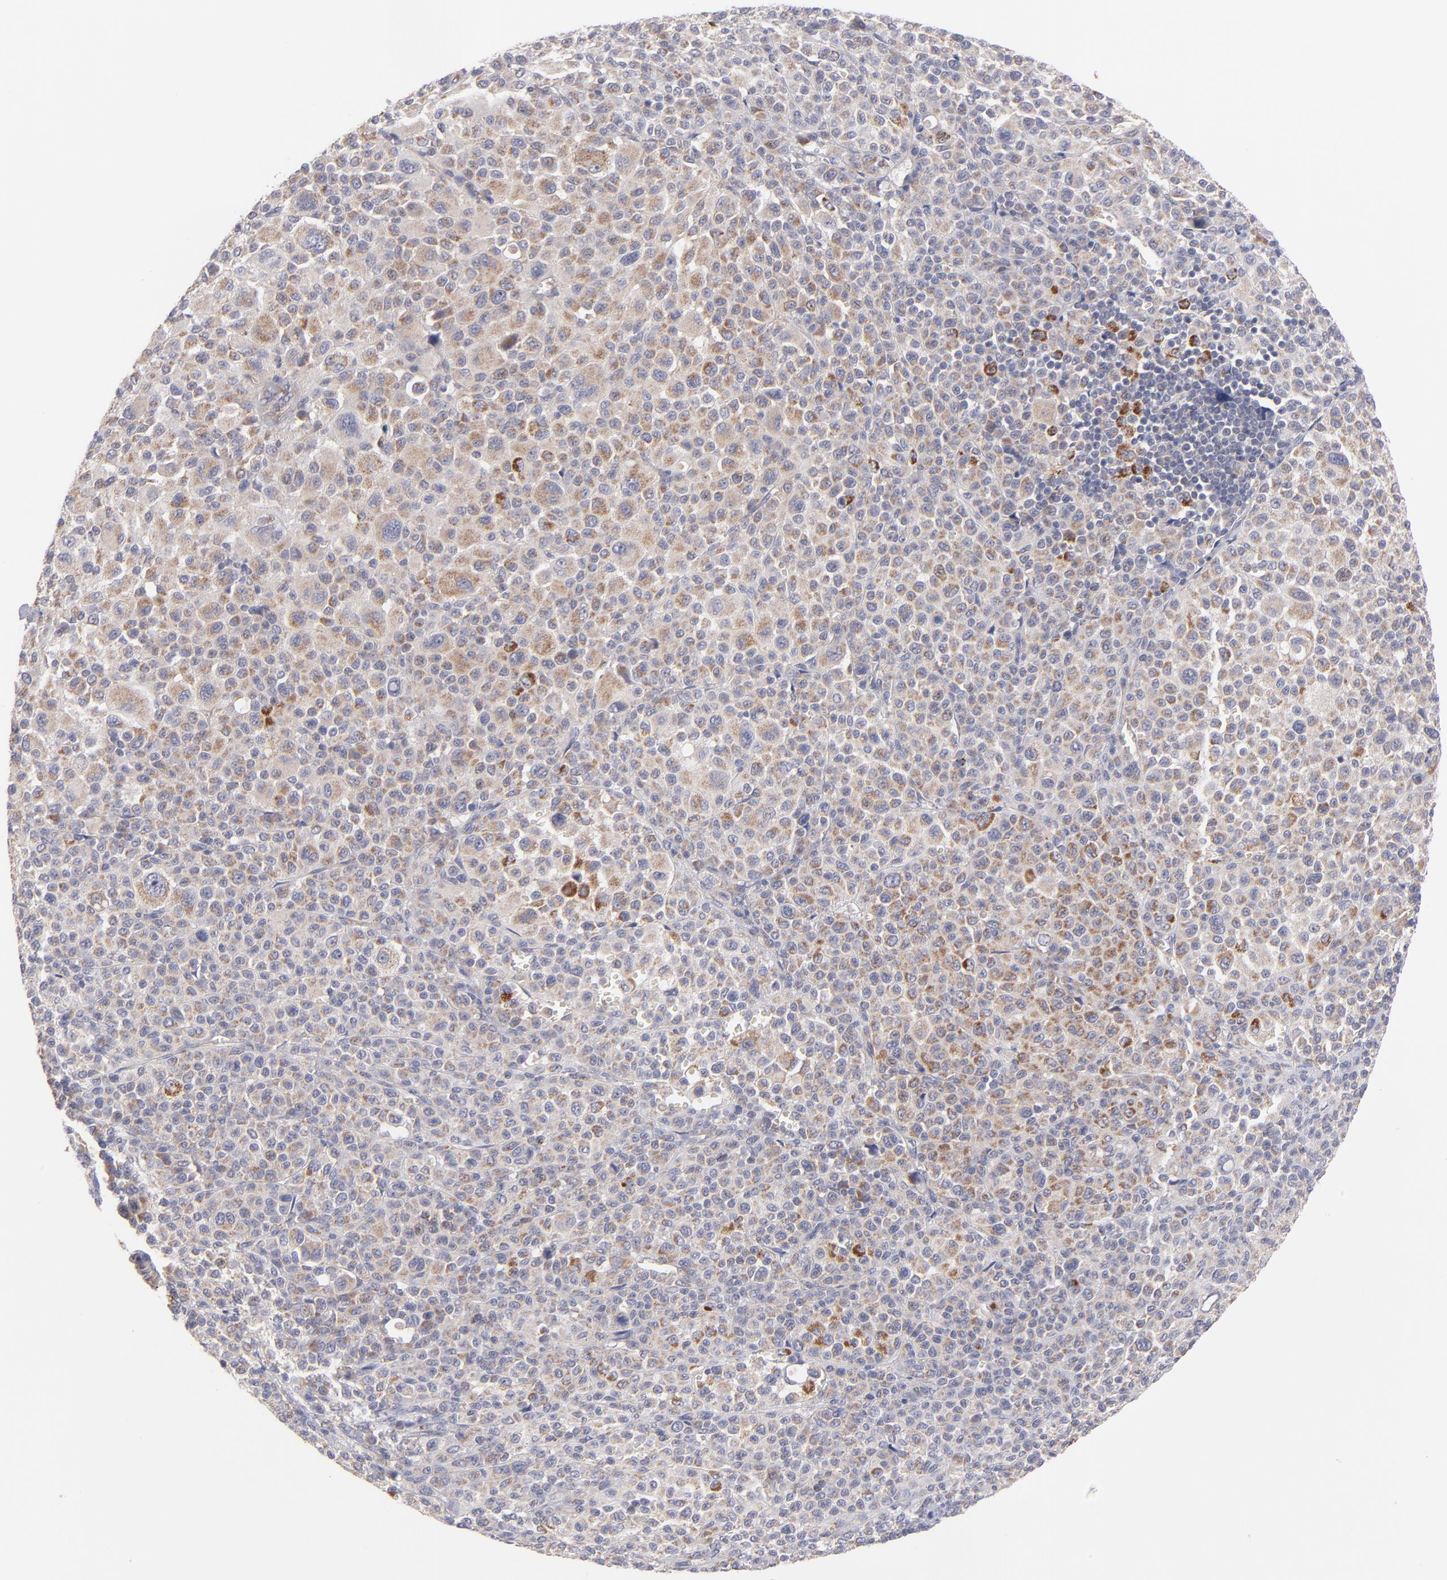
{"staining": {"intensity": "weak", "quantity": ">75%", "location": "cytoplasmic/membranous"}, "tissue": "melanoma", "cell_type": "Tumor cells", "image_type": "cancer", "snomed": [{"axis": "morphology", "description": "Malignant melanoma, Metastatic site"}, {"axis": "topography", "description": "Skin"}], "caption": "Protein expression analysis of malignant melanoma (metastatic site) reveals weak cytoplasmic/membranous expression in about >75% of tumor cells. The staining was performed using DAB (3,3'-diaminobenzidine), with brown indicating positive protein expression. Nuclei are stained blue with hematoxylin.", "gene": "HCCS", "patient": {"sex": "female", "age": 74}}